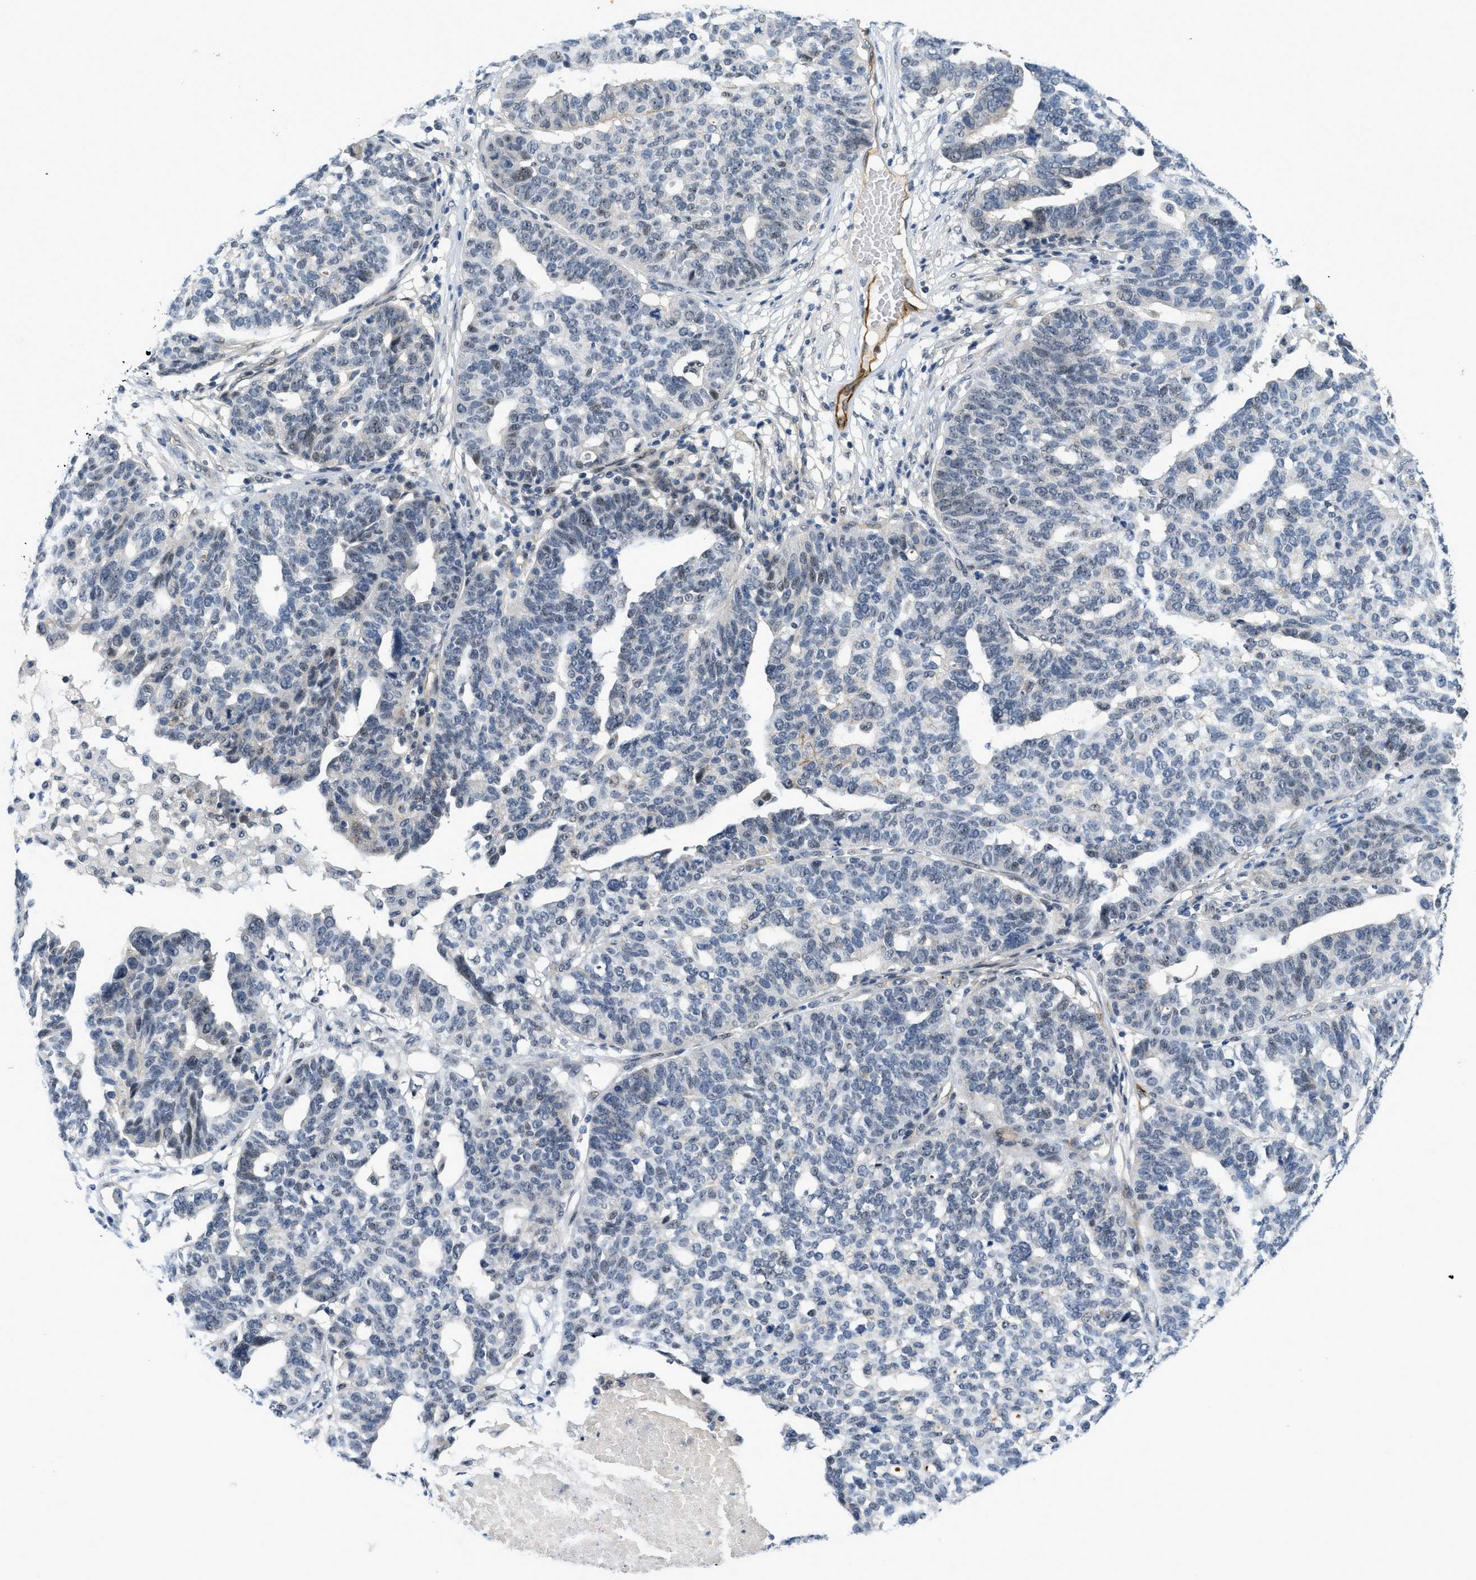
{"staining": {"intensity": "negative", "quantity": "none", "location": "none"}, "tissue": "ovarian cancer", "cell_type": "Tumor cells", "image_type": "cancer", "snomed": [{"axis": "morphology", "description": "Cystadenocarcinoma, serous, NOS"}, {"axis": "topography", "description": "Ovary"}], "caption": "Ovarian serous cystadenocarcinoma stained for a protein using immunohistochemistry (IHC) reveals no expression tumor cells.", "gene": "SLCO2A1", "patient": {"sex": "female", "age": 59}}